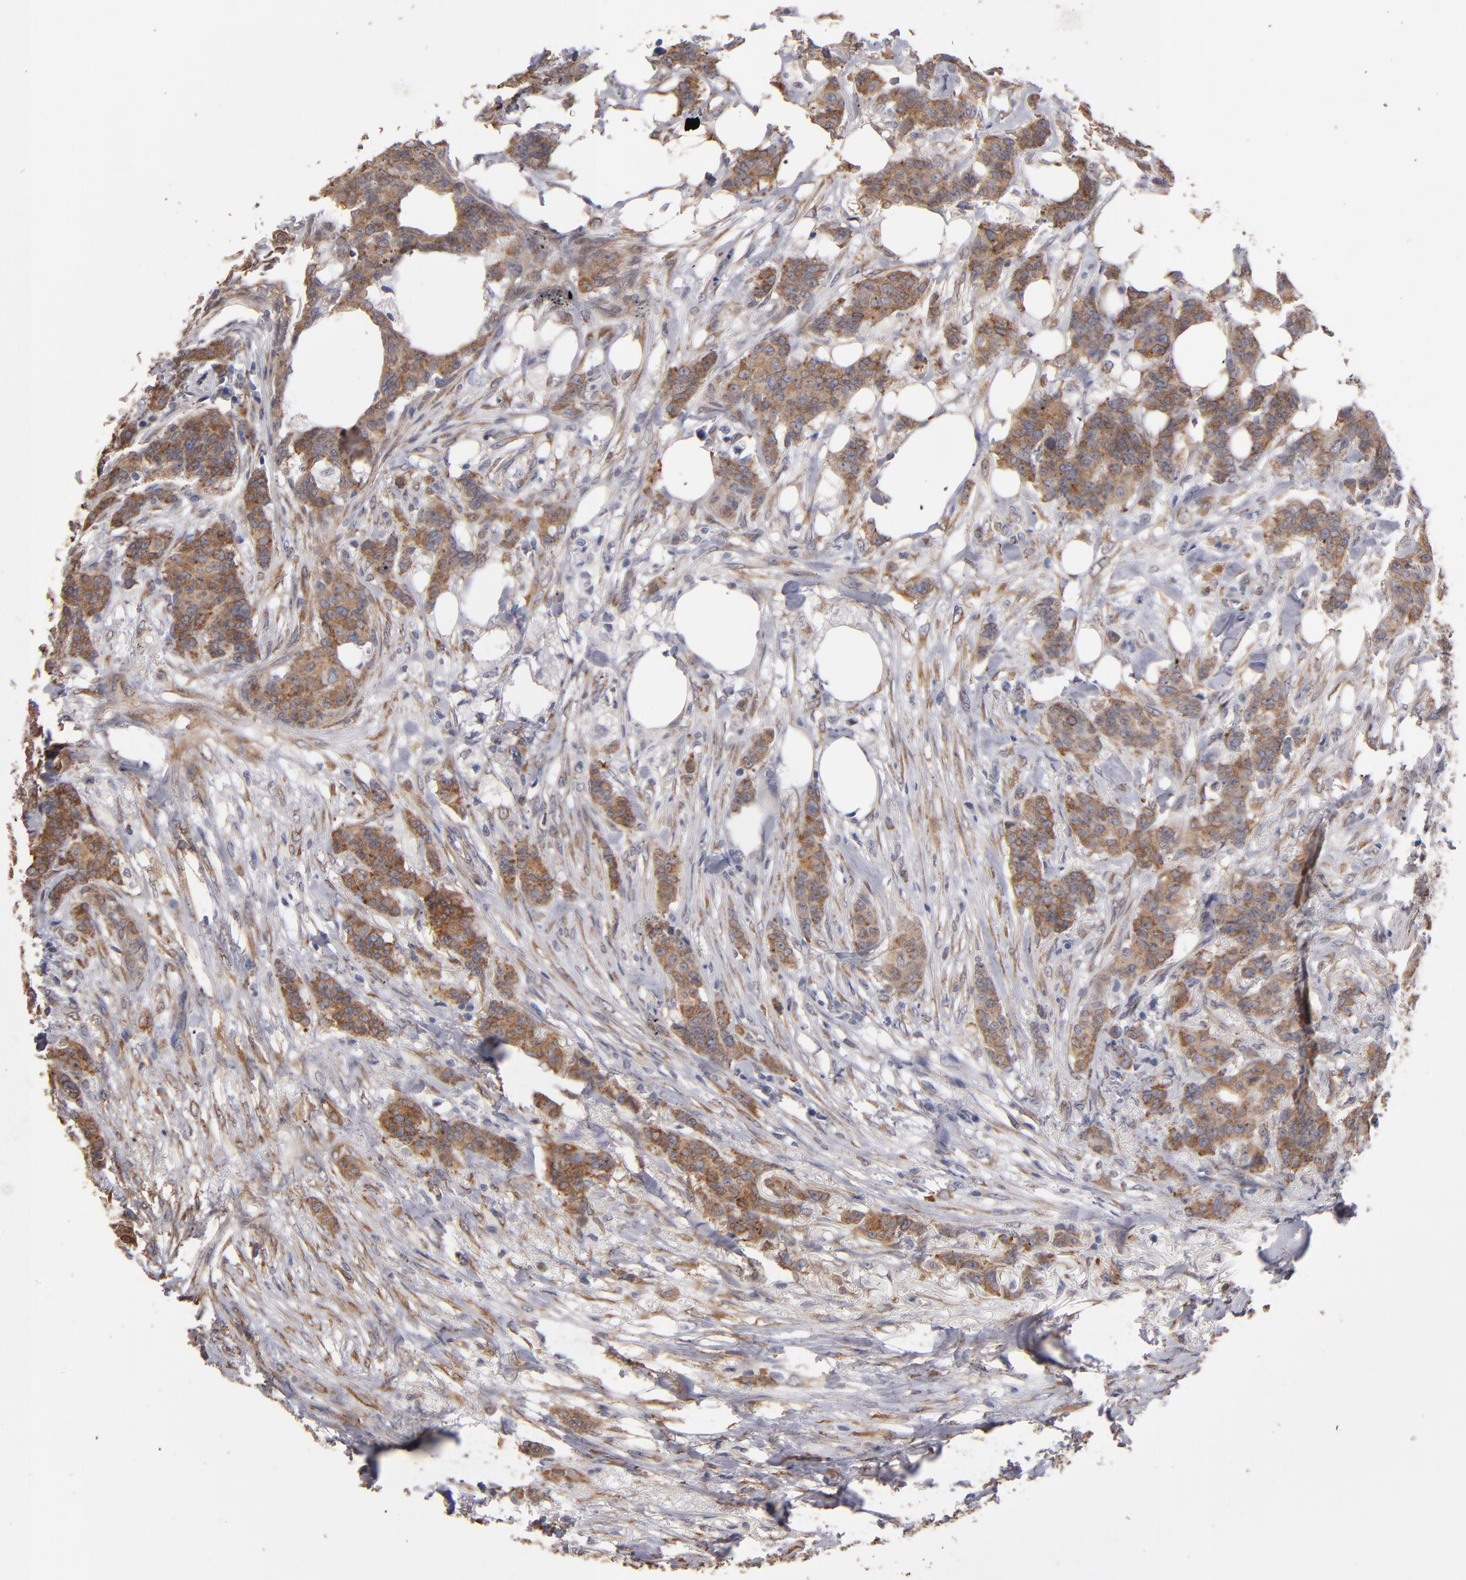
{"staining": {"intensity": "moderate", "quantity": ">75%", "location": "cytoplasmic/membranous"}, "tissue": "breast cancer", "cell_type": "Tumor cells", "image_type": "cancer", "snomed": [{"axis": "morphology", "description": "Duct carcinoma"}, {"axis": "topography", "description": "Breast"}], "caption": "This histopathology image exhibits immunohistochemistry (IHC) staining of breast intraductal carcinoma, with medium moderate cytoplasmic/membranous expression in about >75% of tumor cells.", "gene": "PGRMC1", "patient": {"sex": "female", "age": 40}}